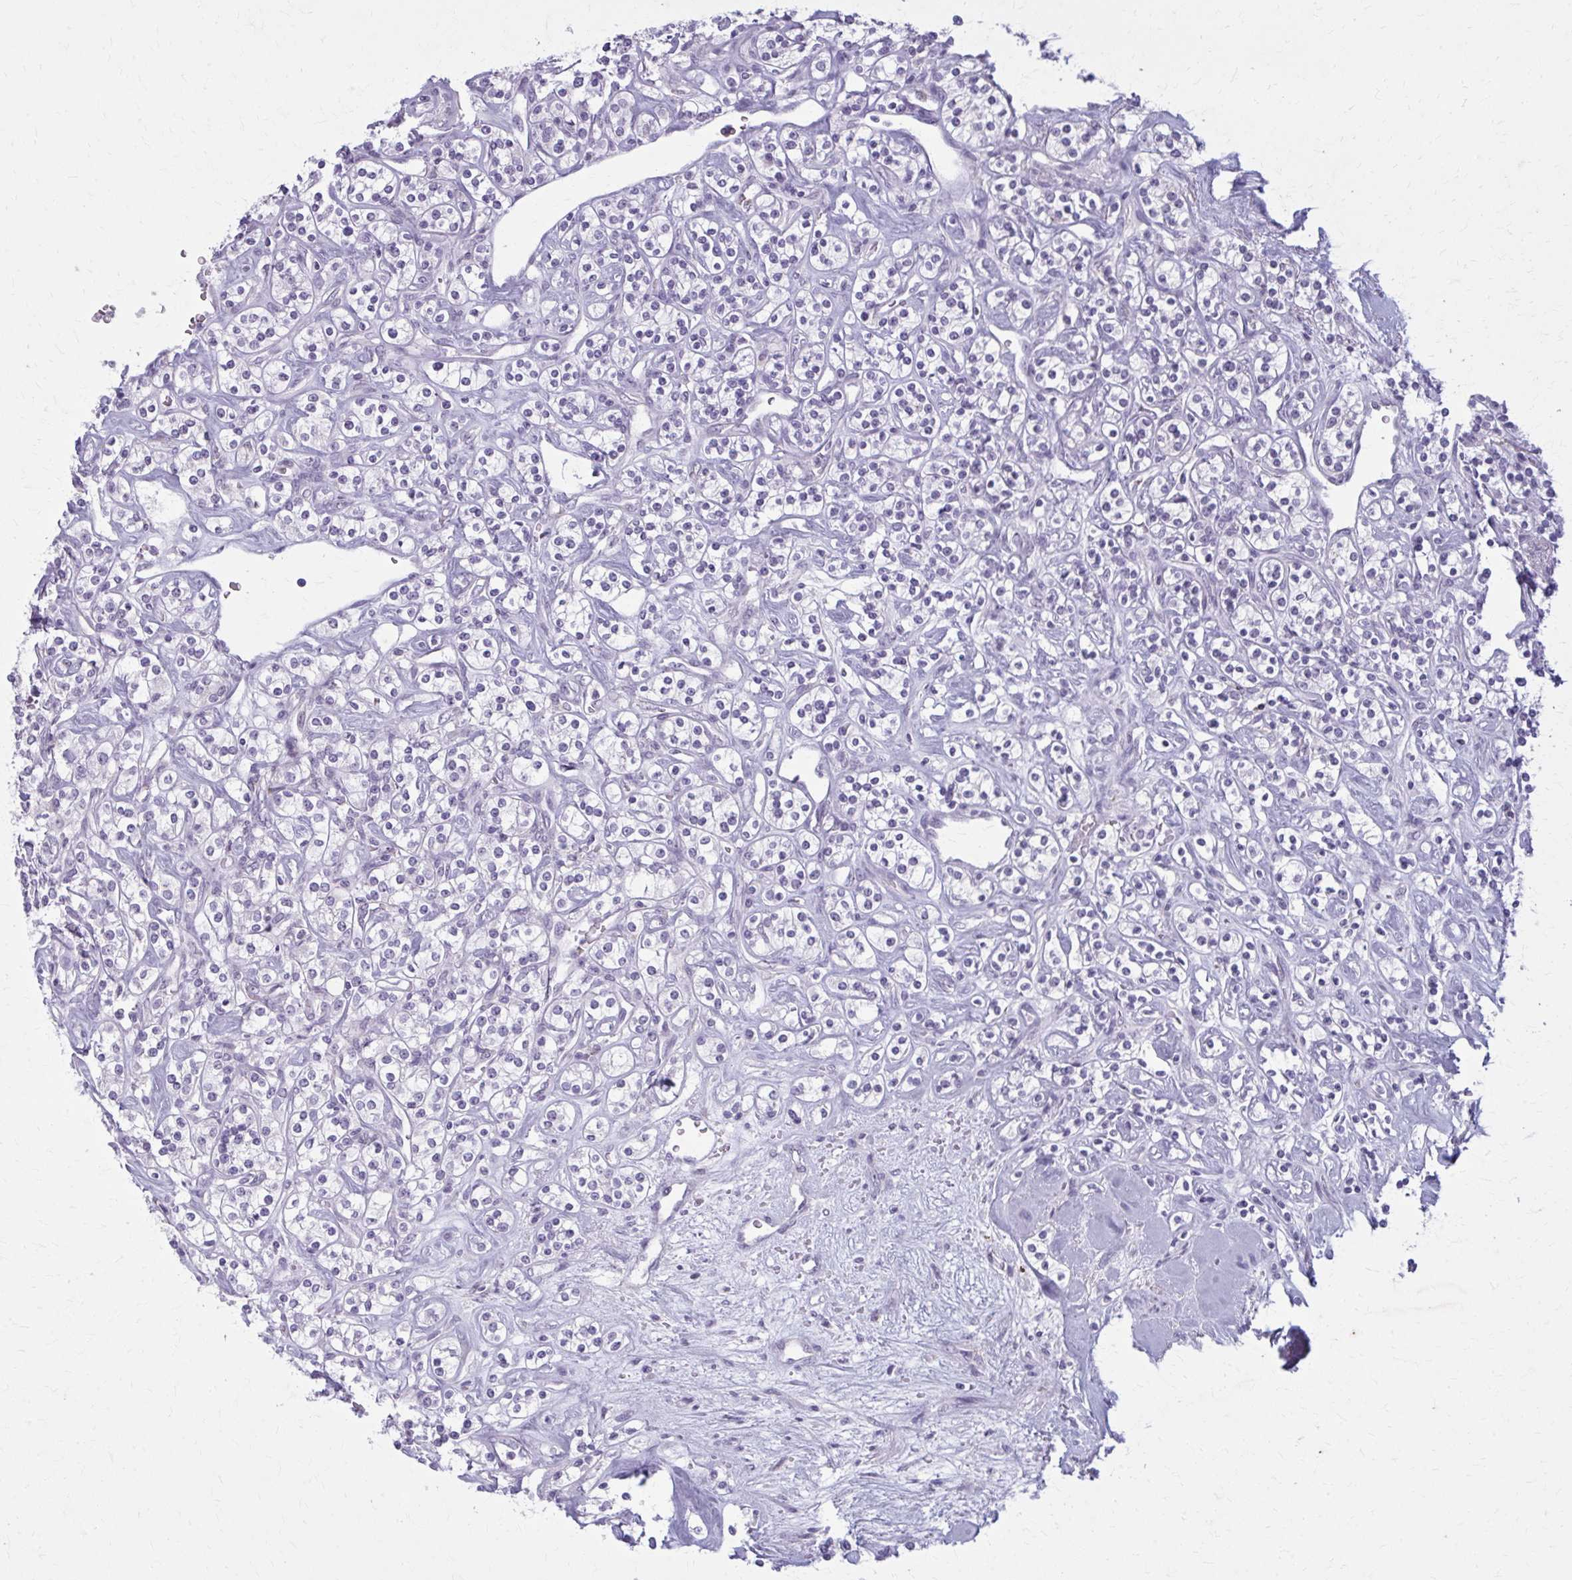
{"staining": {"intensity": "negative", "quantity": "none", "location": "none"}, "tissue": "renal cancer", "cell_type": "Tumor cells", "image_type": "cancer", "snomed": [{"axis": "morphology", "description": "Adenocarcinoma, NOS"}, {"axis": "topography", "description": "Kidney"}], "caption": "Micrograph shows no significant protein positivity in tumor cells of adenocarcinoma (renal). (DAB (3,3'-diaminobenzidine) IHC with hematoxylin counter stain).", "gene": "CARD9", "patient": {"sex": "male", "age": 77}}